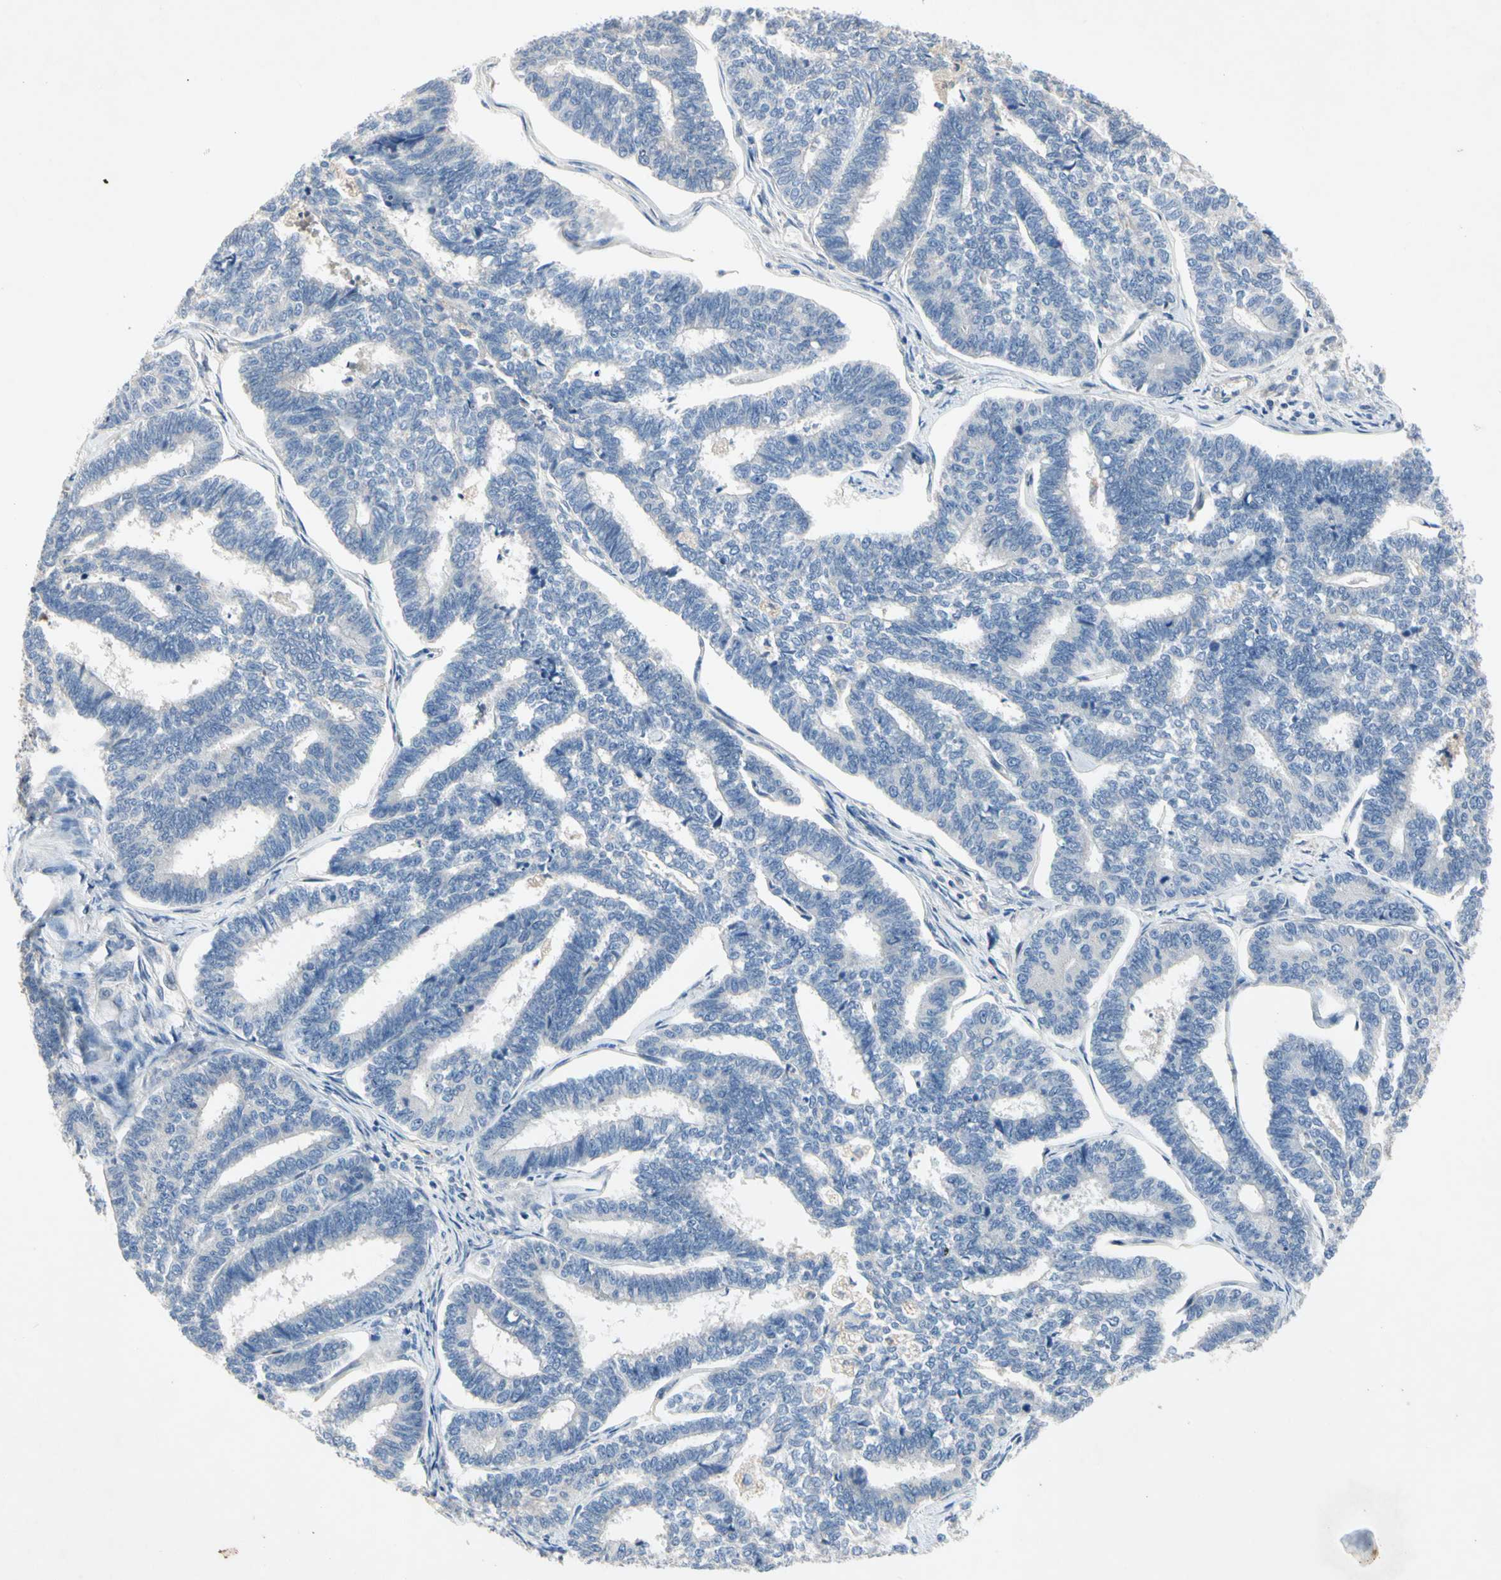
{"staining": {"intensity": "negative", "quantity": "none", "location": "none"}, "tissue": "endometrial cancer", "cell_type": "Tumor cells", "image_type": "cancer", "snomed": [{"axis": "morphology", "description": "Adenocarcinoma, NOS"}, {"axis": "topography", "description": "Endometrium"}], "caption": "Protein analysis of endometrial adenocarcinoma shows no significant expression in tumor cells. (Brightfield microscopy of DAB (3,3'-diaminobenzidine) immunohistochemistry (IHC) at high magnification).", "gene": "GAS6", "patient": {"sex": "female", "age": 70}}